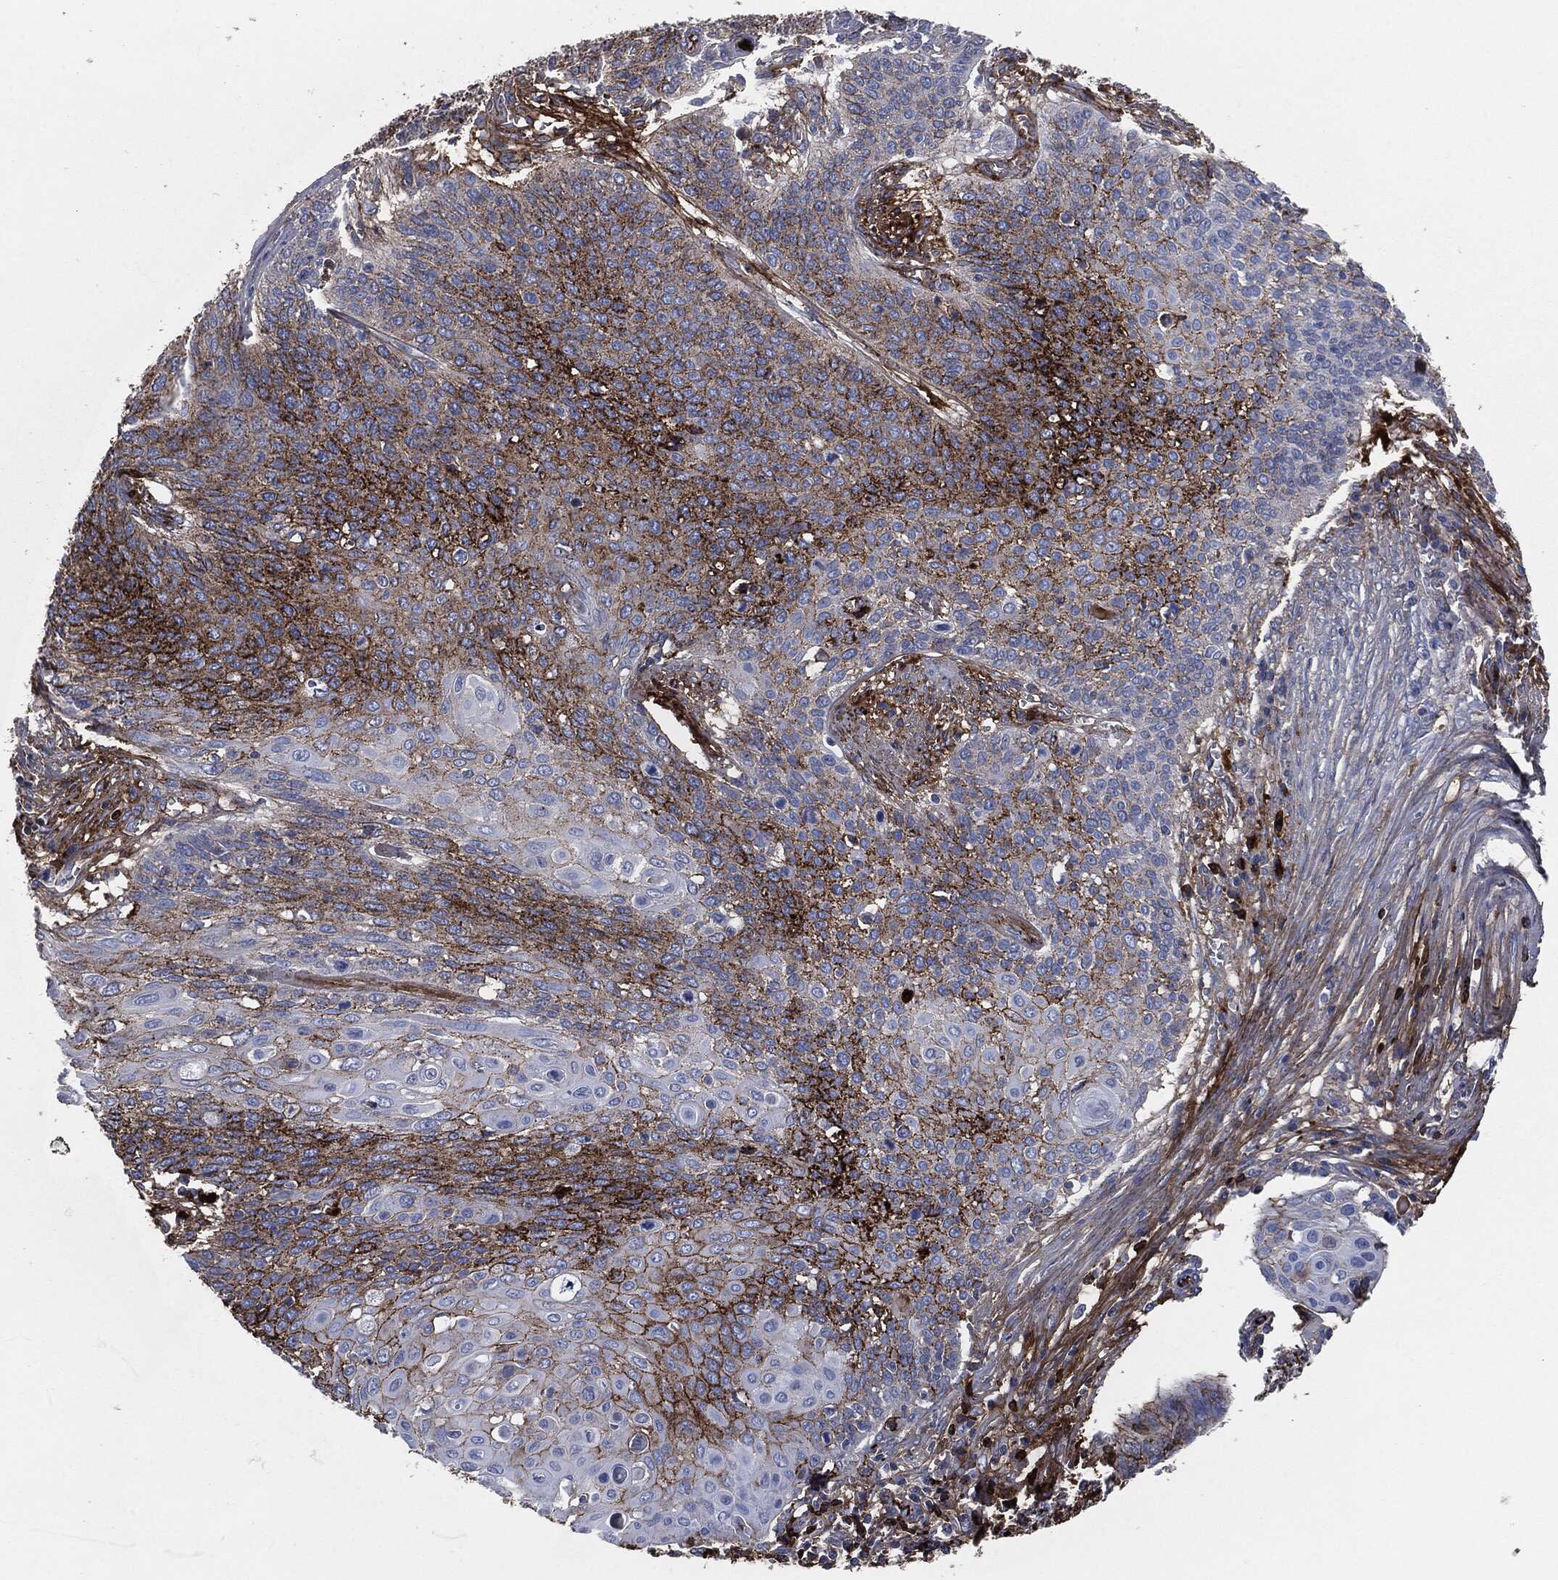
{"staining": {"intensity": "strong", "quantity": "25%-75%", "location": "cytoplasmic/membranous"}, "tissue": "cervical cancer", "cell_type": "Tumor cells", "image_type": "cancer", "snomed": [{"axis": "morphology", "description": "Squamous cell carcinoma, NOS"}, {"axis": "topography", "description": "Cervix"}], "caption": "Tumor cells display strong cytoplasmic/membranous expression in about 25%-75% of cells in cervical squamous cell carcinoma.", "gene": "APOB", "patient": {"sex": "female", "age": 39}}